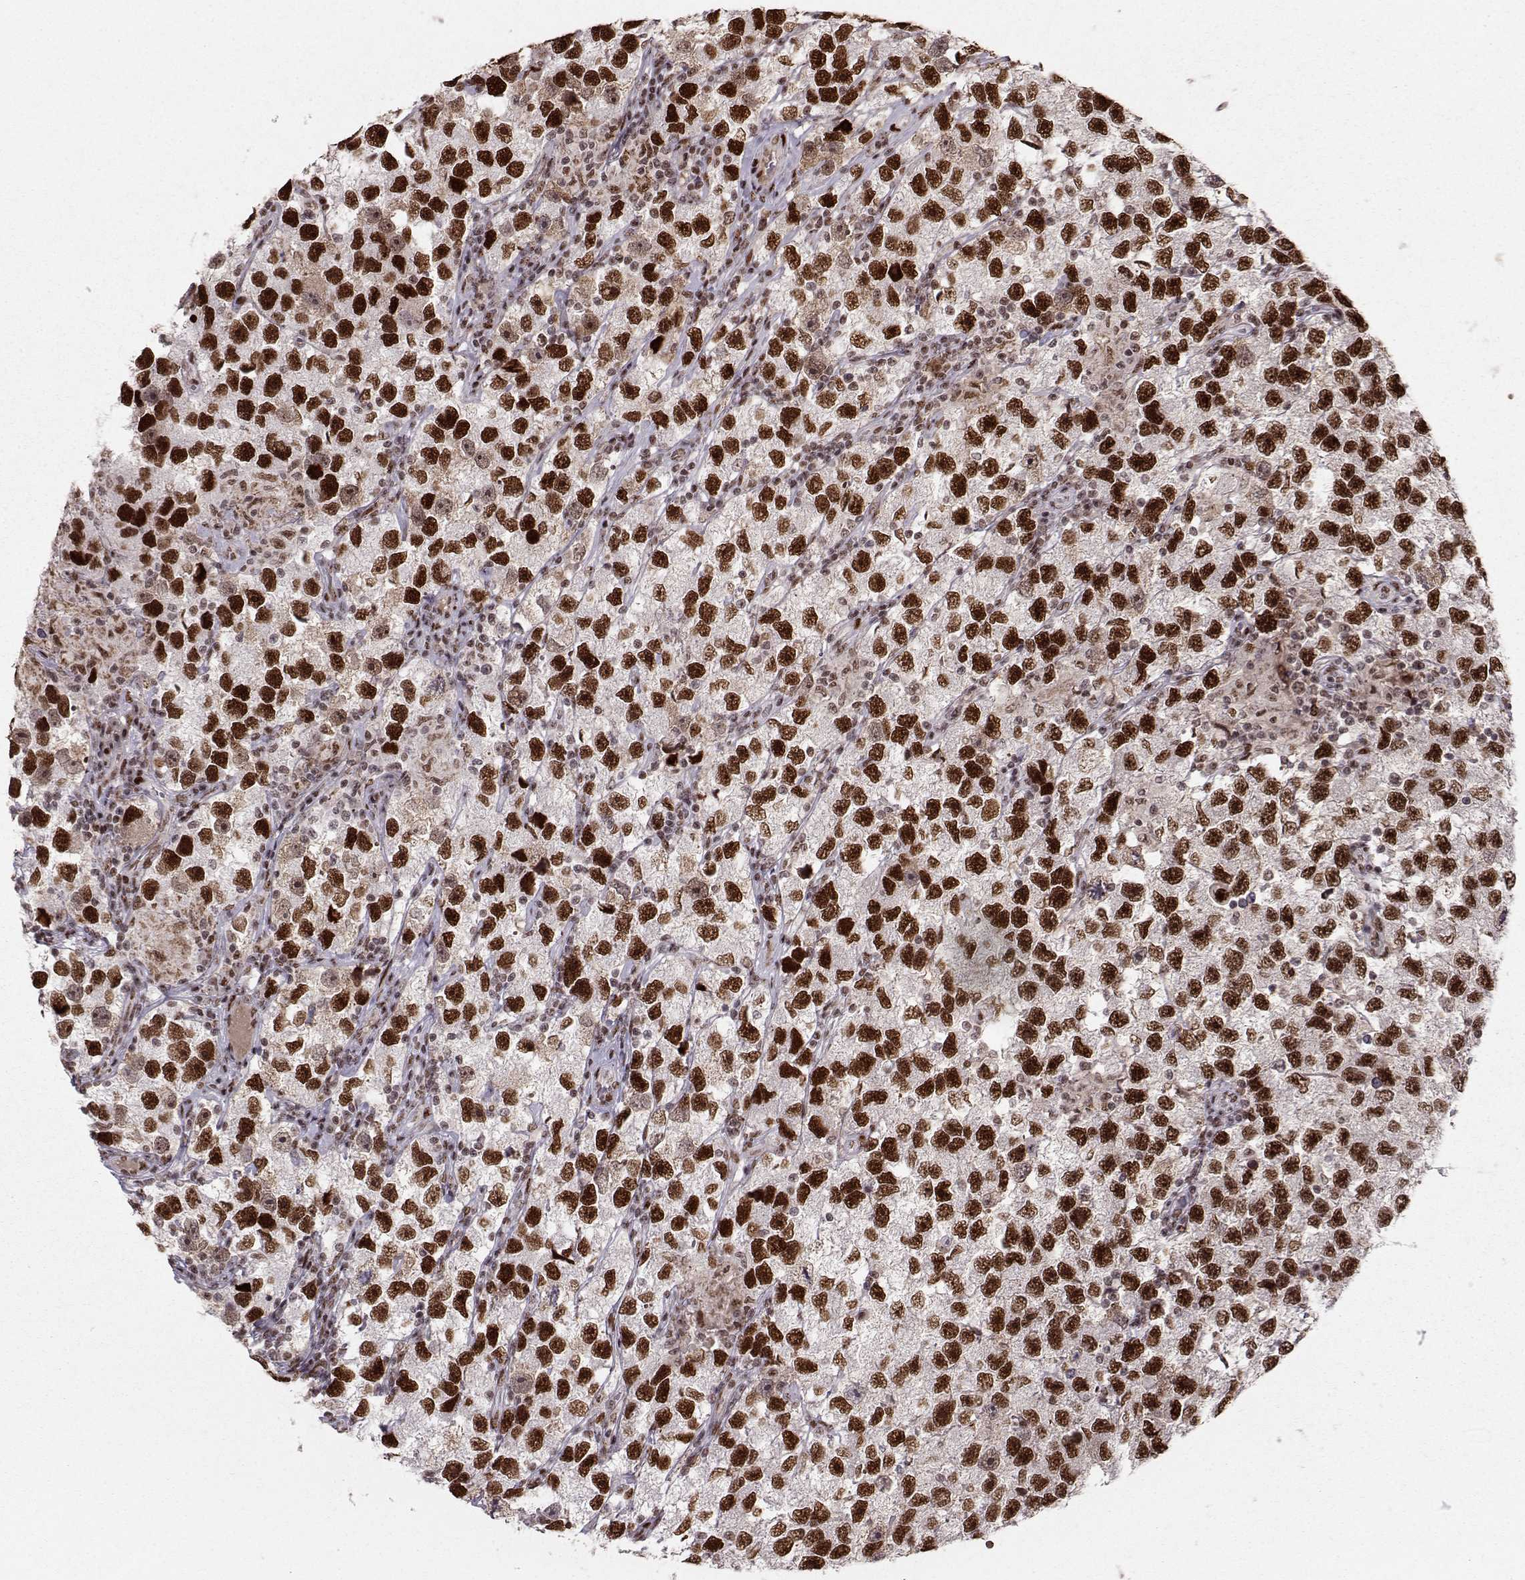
{"staining": {"intensity": "strong", "quantity": ">75%", "location": "nuclear"}, "tissue": "testis cancer", "cell_type": "Tumor cells", "image_type": "cancer", "snomed": [{"axis": "morphology", "description": "Seminoma, NOS"}, {"axis": "topography", "description": "Testis"}], "caption": "A brown stain highlights strong nuclear staining of a protein in human testis seminoma tumor cells. (Stains: DAB in brown, nuclei in blue, Microscopy: brightfield microscopy at high magnification).", "gene": "SNAPC2", "patient": {"sex": "male", "age": 26}}